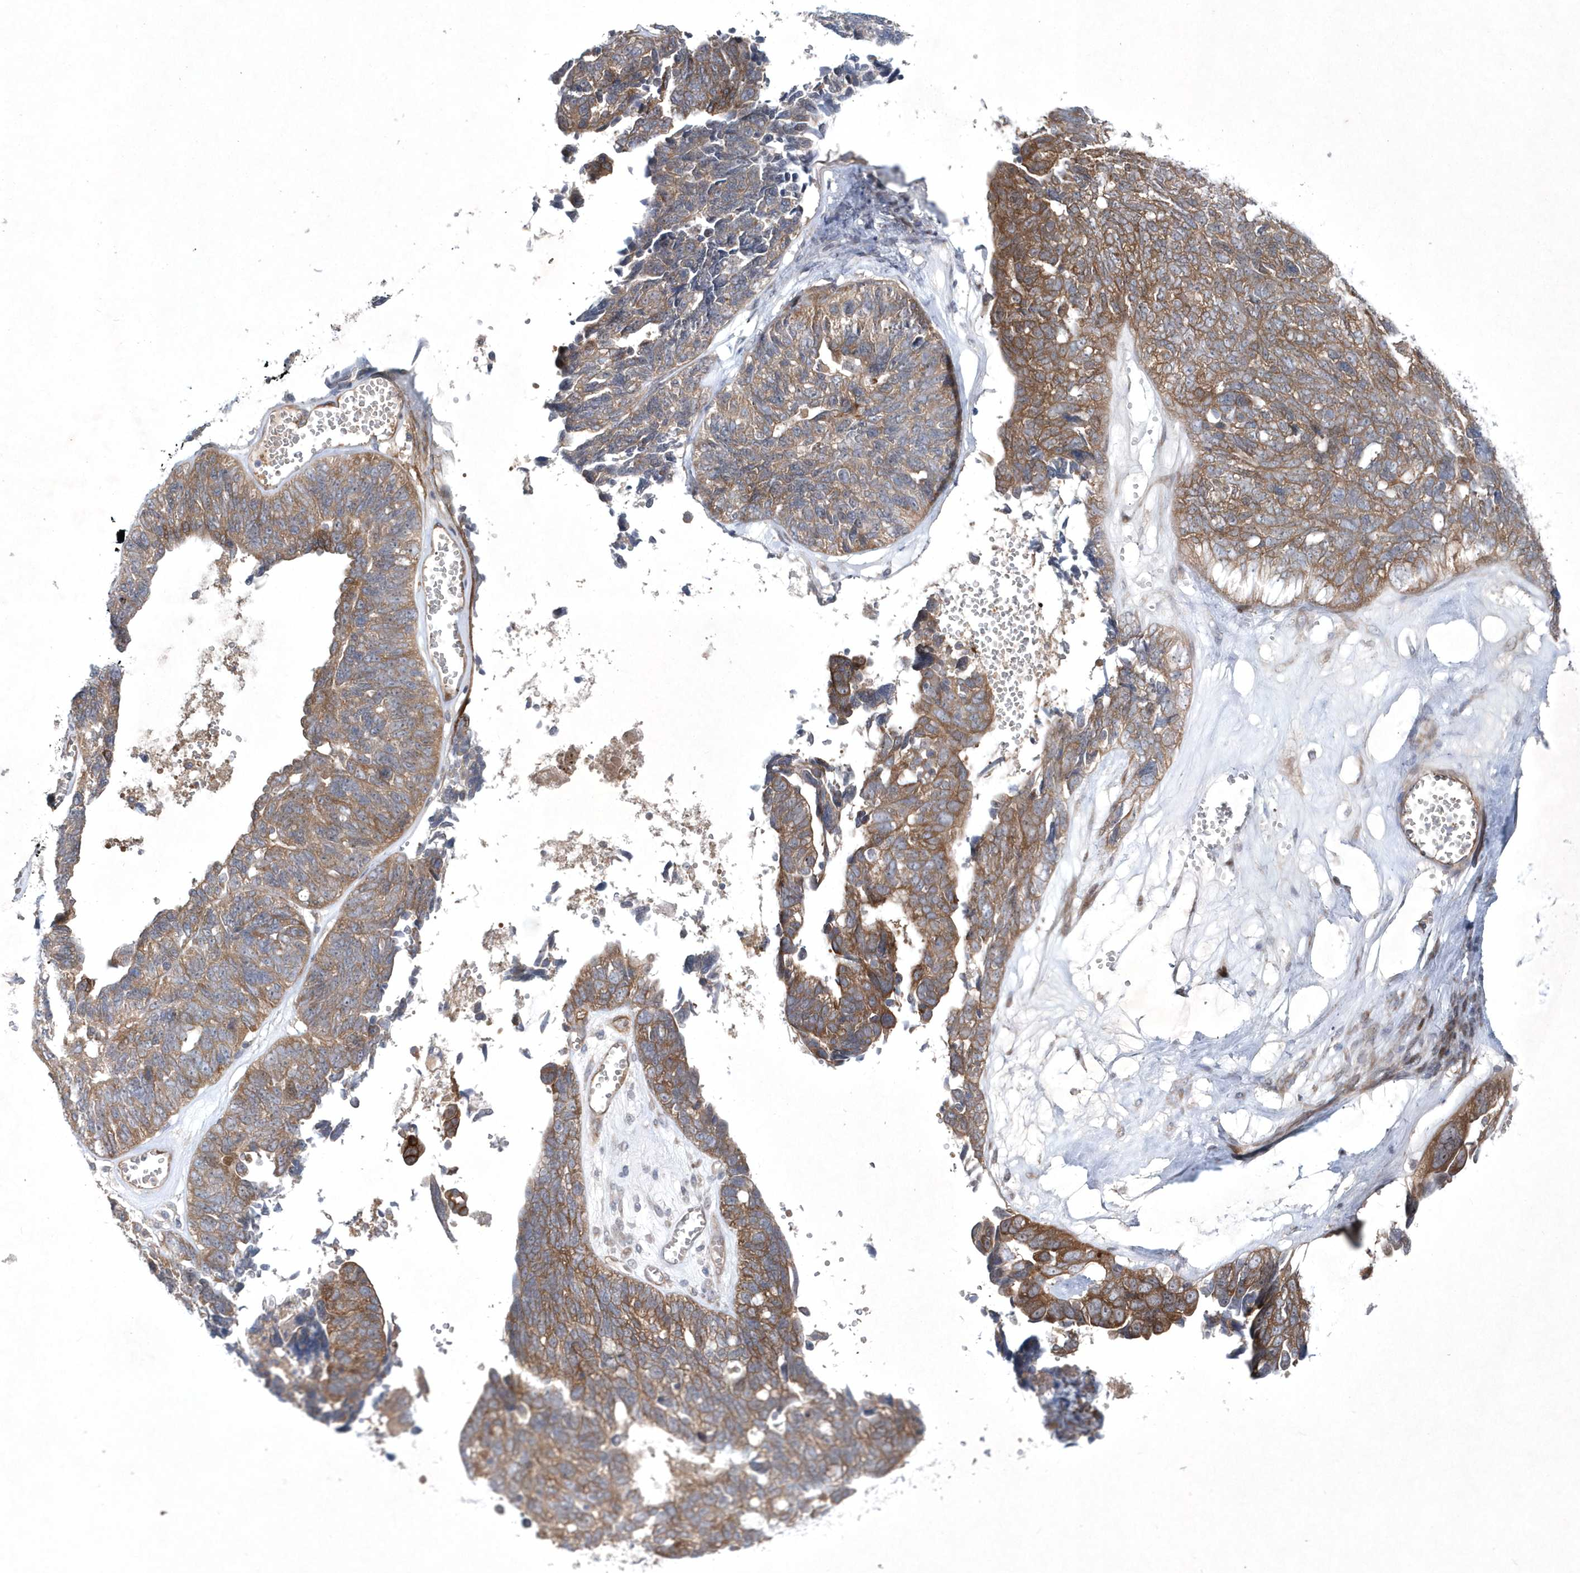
{"staining": {"intensity": "moderate", "quantity": "25%-75%", "location": "cytoplasmic/membranous"}, "tissue": "ovarian cancer", "cell_type": "Tumor cells", "image_type": "cancer", "snomed": [{"axis": "morphology", "description": "Cystadenocarcinoma, serous, NOS"}, {"axis": "topography", "description": "Ovary"}], "caption": "The micrograph demonstrates immunohistochemical staining of ovarian serous cystadenocarcinoma. There is moderate cytoplasmic/membranous expression is appreciated in about 25%-75% of tumor cells.", "gene": "DSPP", "patient": {"sex": "female", "age": 79}}